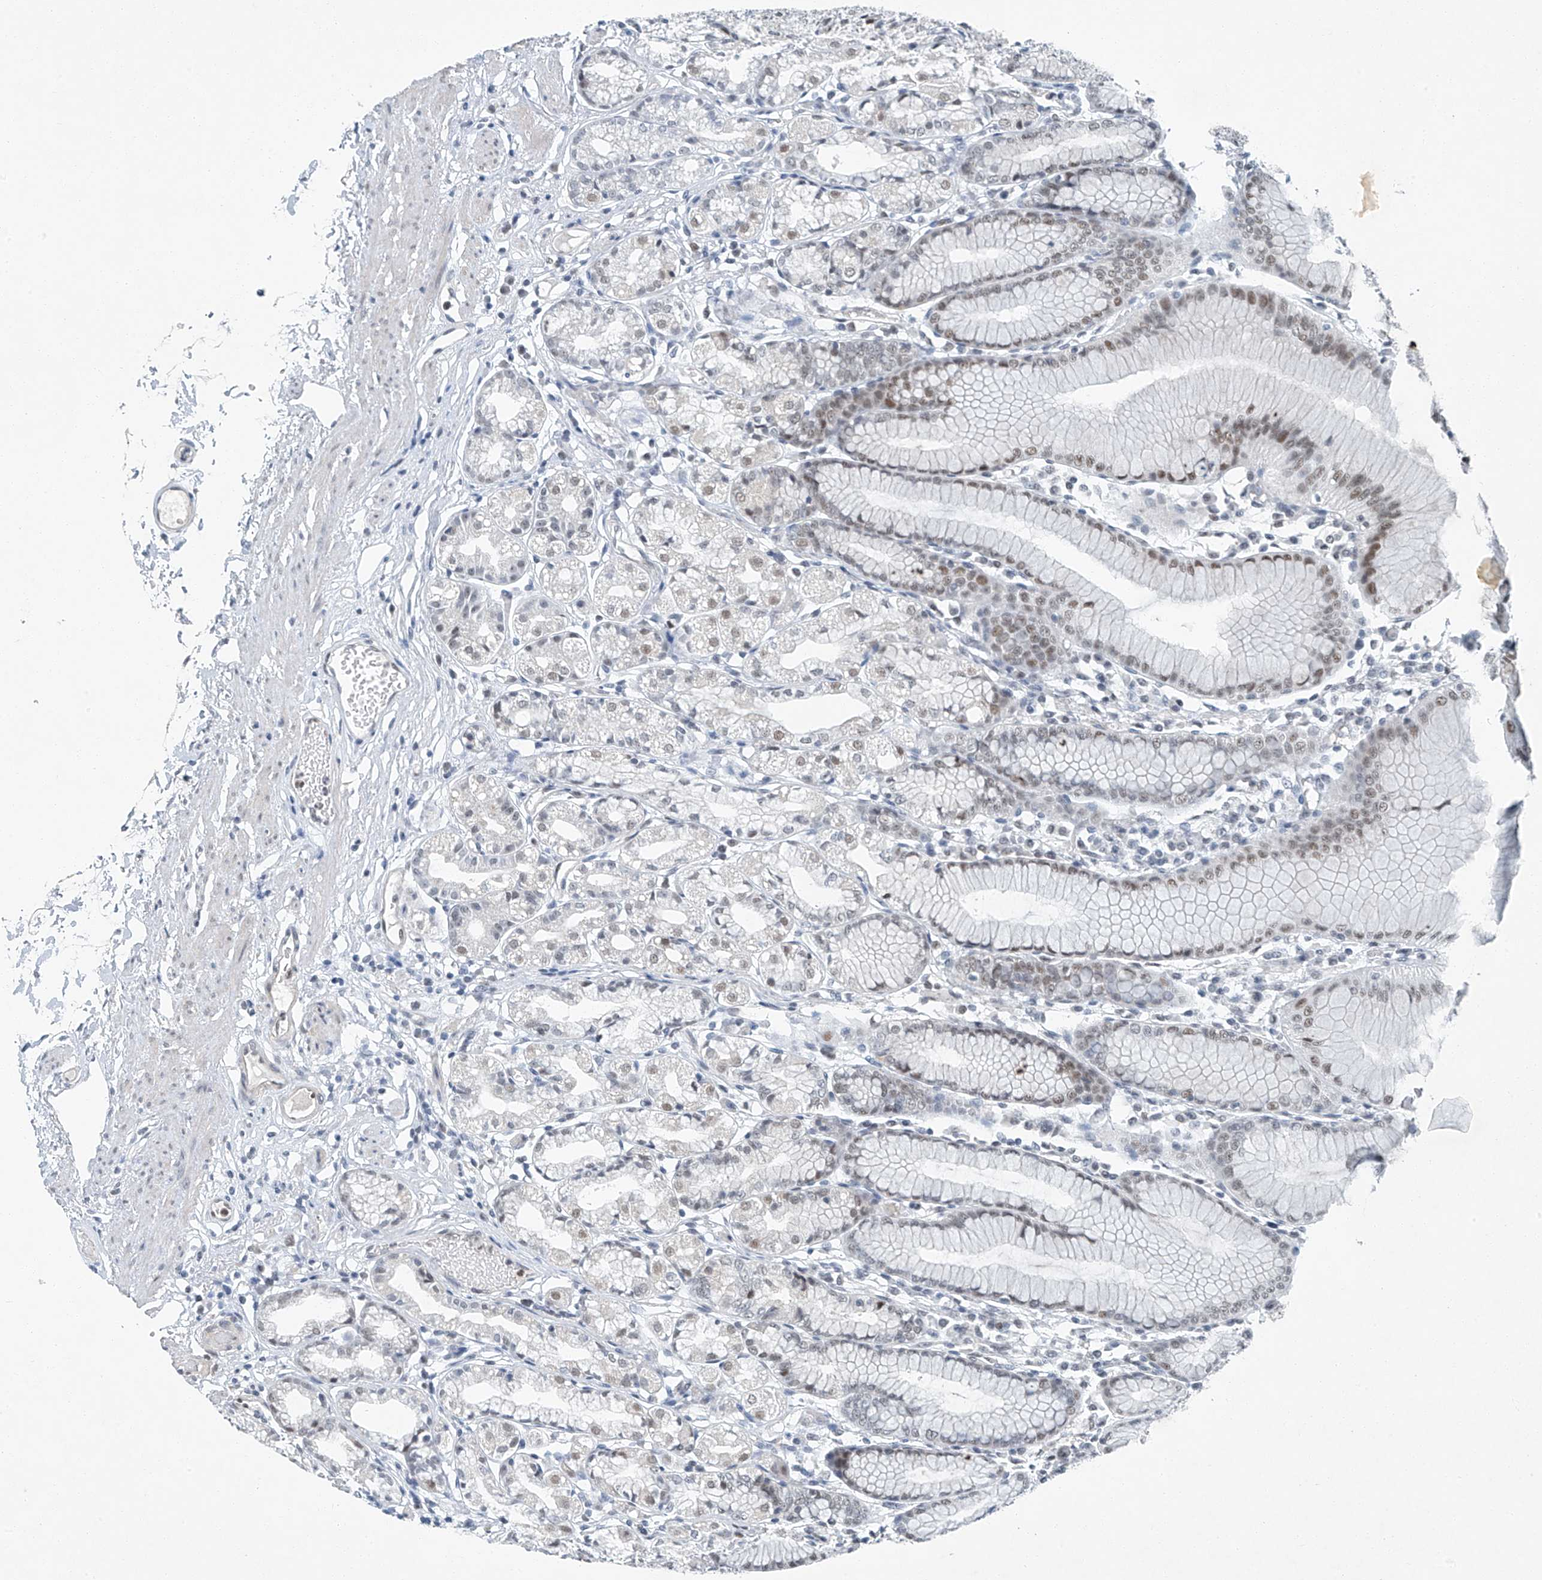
{"staining": {"intensity": "weak", "quantity": "25%-75%", "location": "nuclear"}, "tissue": "stomach", "cell_type": "Glandular cells", "image_type": "normal", "snomed": [{"axis": "morphology", "description": "Normal tissue, NOS"}, {"axis": "topography", "description": "Stomach"}], "caption": "The micrograph shows staining of normal stomach, revealing weak nuclear protein staining (brown color) within glandular cells. (DAB (3,3'-diaminobenzidine) IHC with brightfield microscopy, high magnification).", "gene": "TAF8", "patient": {"sex": "female", "age": 57}}